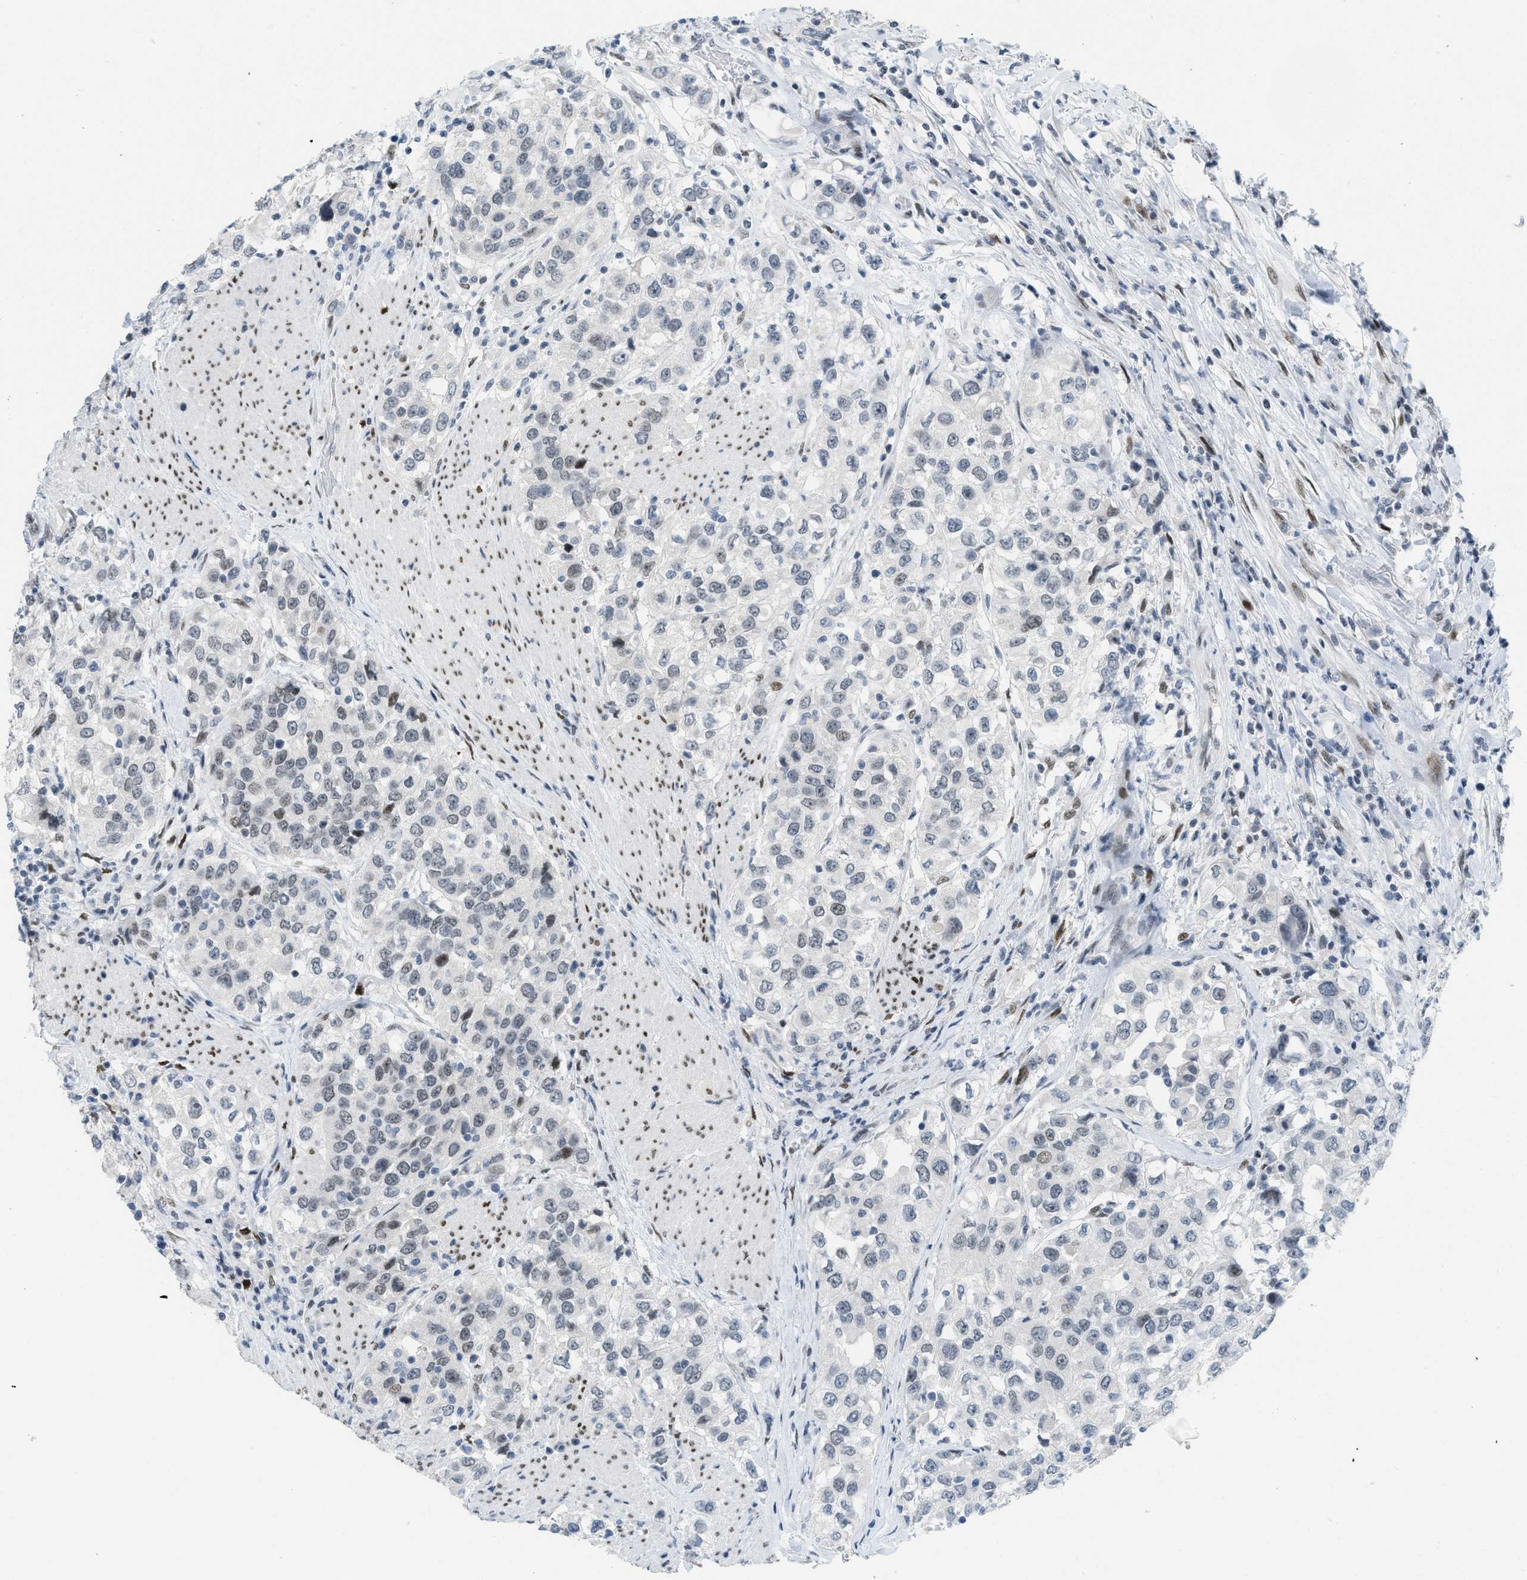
{"staining": {"intensity": "weak", "quantity": "<25%", "location": "nuclear"}, "tissue": "urothelial cancer", "cell_type": "Tumor cells", "image_type": "cancer", "snomed": [{"axis": "morphology", "description": "Urothelial carcinoma, High grade"}, {"axis": "topography", "description": "Urinary bladder"}], "caption": "Micrograph shows no significant protein positivity in tumor cells of urothelial cancer. Nuclei are stained in blue.", "gene": "PBX1", "patient": {"sex": "female", "age": 80}}